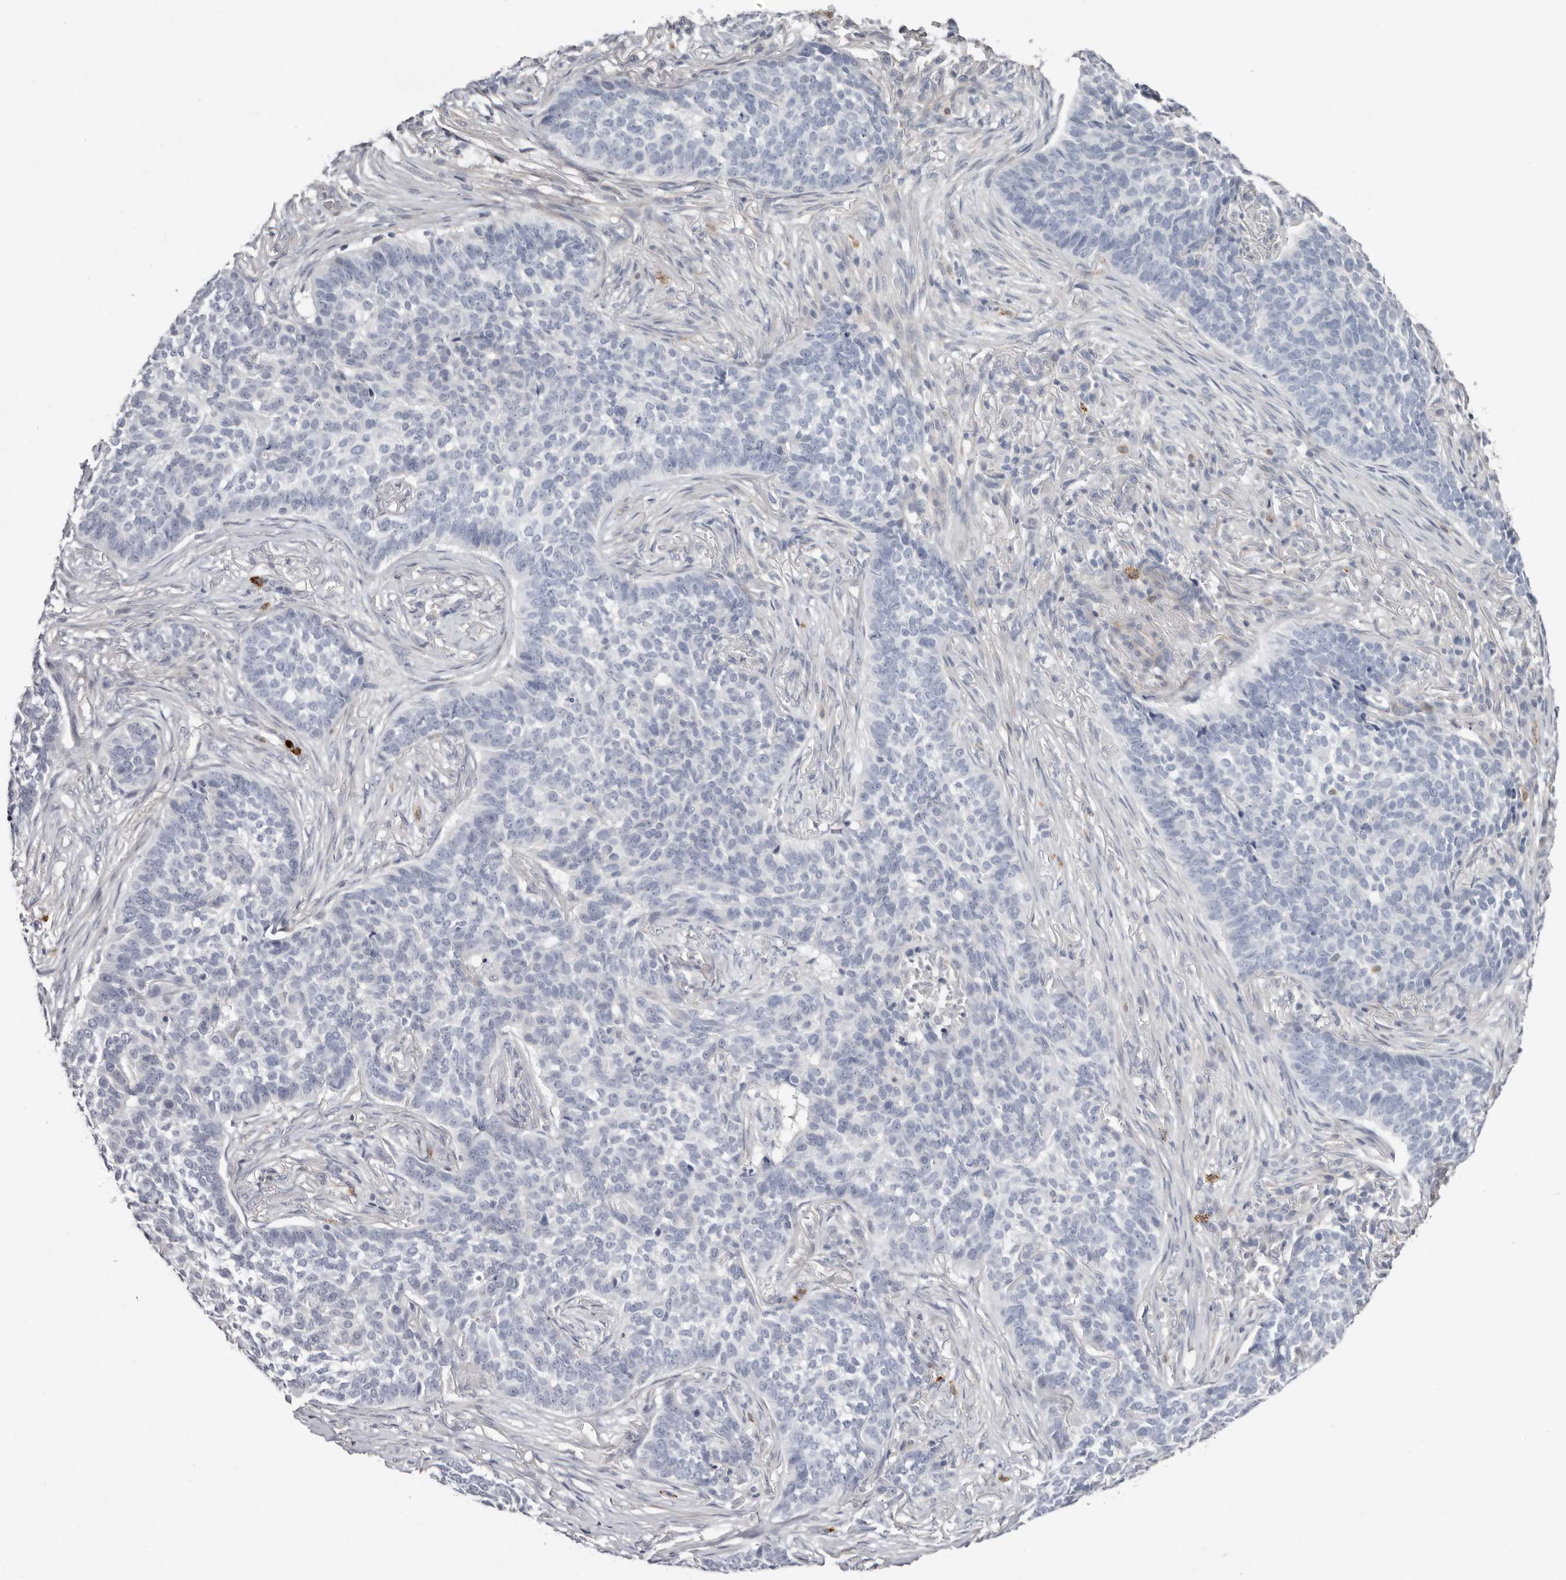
{"staining": {"intensity": "negative", "quantity": "none", "location": "none"}, "tissue": "skin cancer", "cell_type": "Tumor cells", "image_type": "cancer", "snomed": [{"axis": "morphology", "description": "Basal cell carcinoma"}, {"axis": "topography", "description": "Skin"}], "caption": "Immunohistochemical staining of basal cell carcinoma (skin) displays no significant staining in tumor cells.", "gene": "PKDCC", "patient": {"sex": "male", "age": 85}}